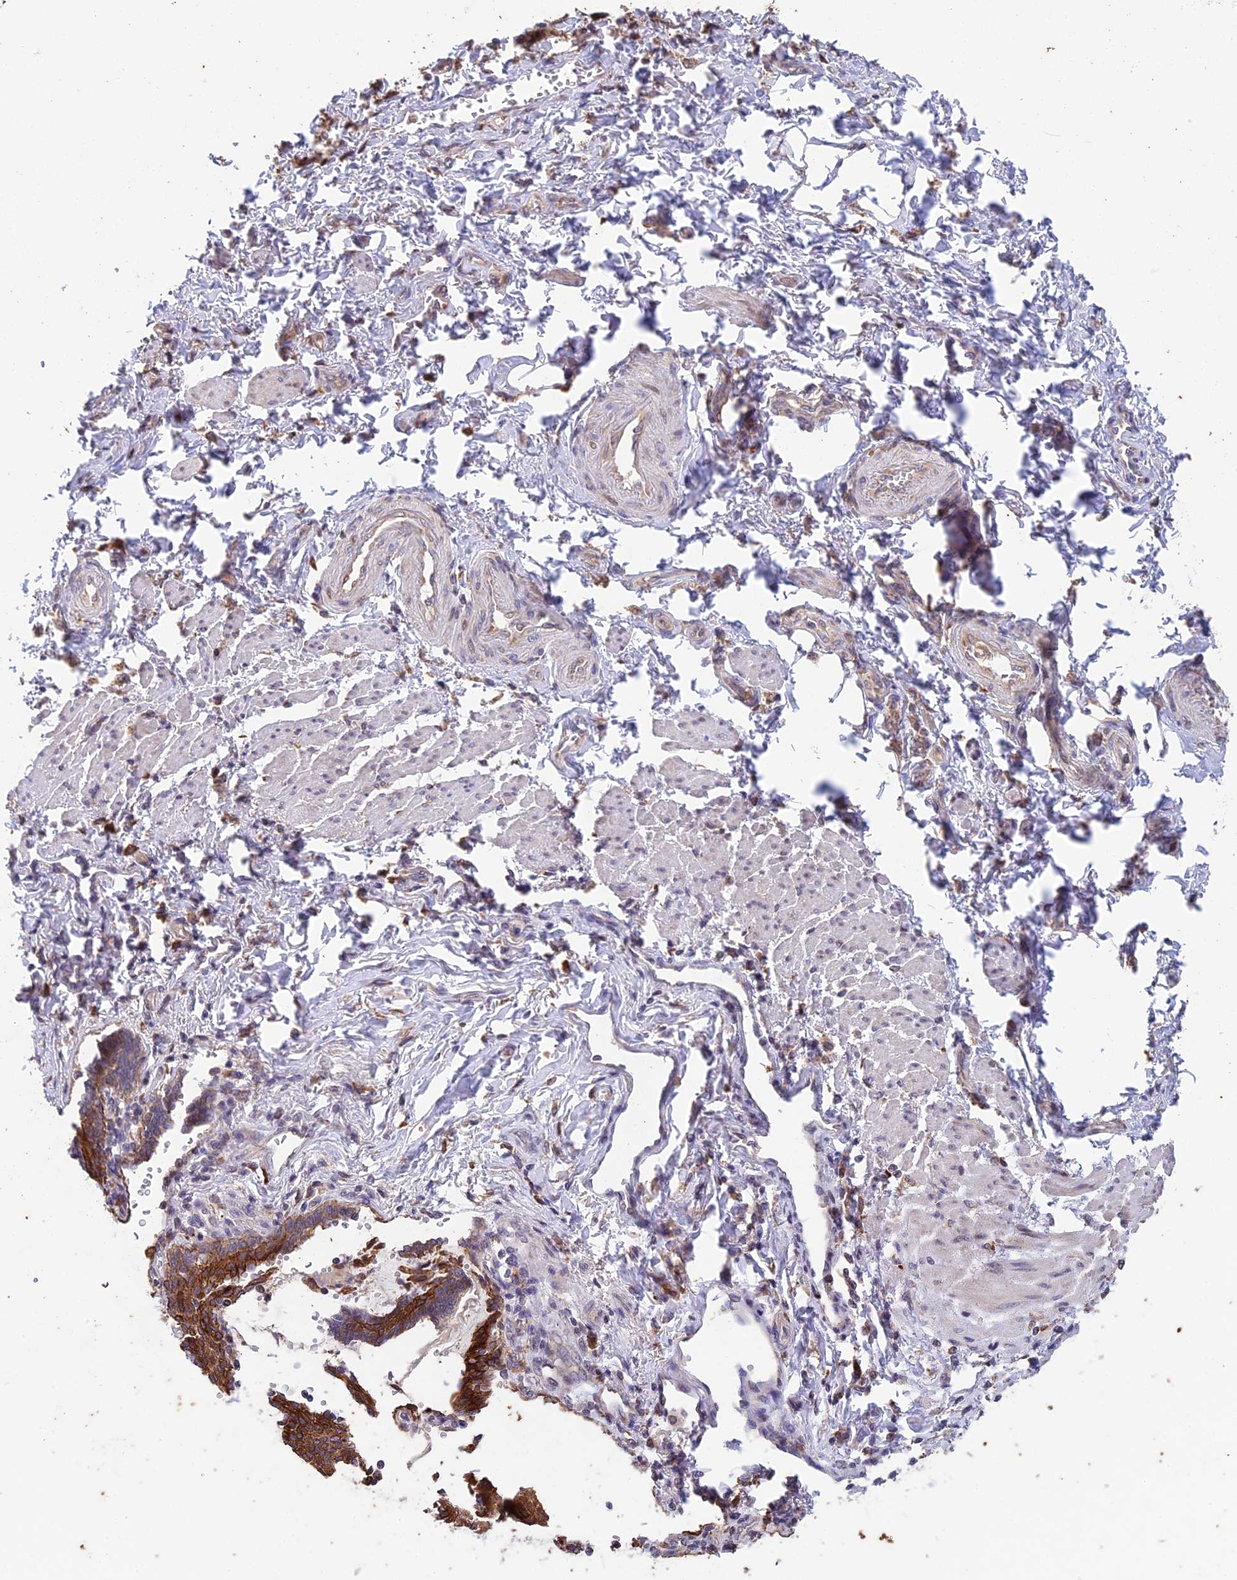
{"staining": {"intensity": "moderate", "quantity": ">75%", "location": "cytoplasmic/membranous"}, "tissue": "stomach cancer", "cell_type": "Tumor cells", "image_type": "cancer", "snomed": [{"axis": "morphology", "description": "Adenocarcinoma, NOS"}, {"axis": "topography", "description": "Stomach"}], "caption": "Stomach cancer (adenocarcinoma) was stained to show a protein in brown. There is medium levels of moderate cytoplasmic/membranous staining in approximately >75% of tumor cells.", "gene": "DMRTA2", "patient": {"sex": "male", "age": 62}}